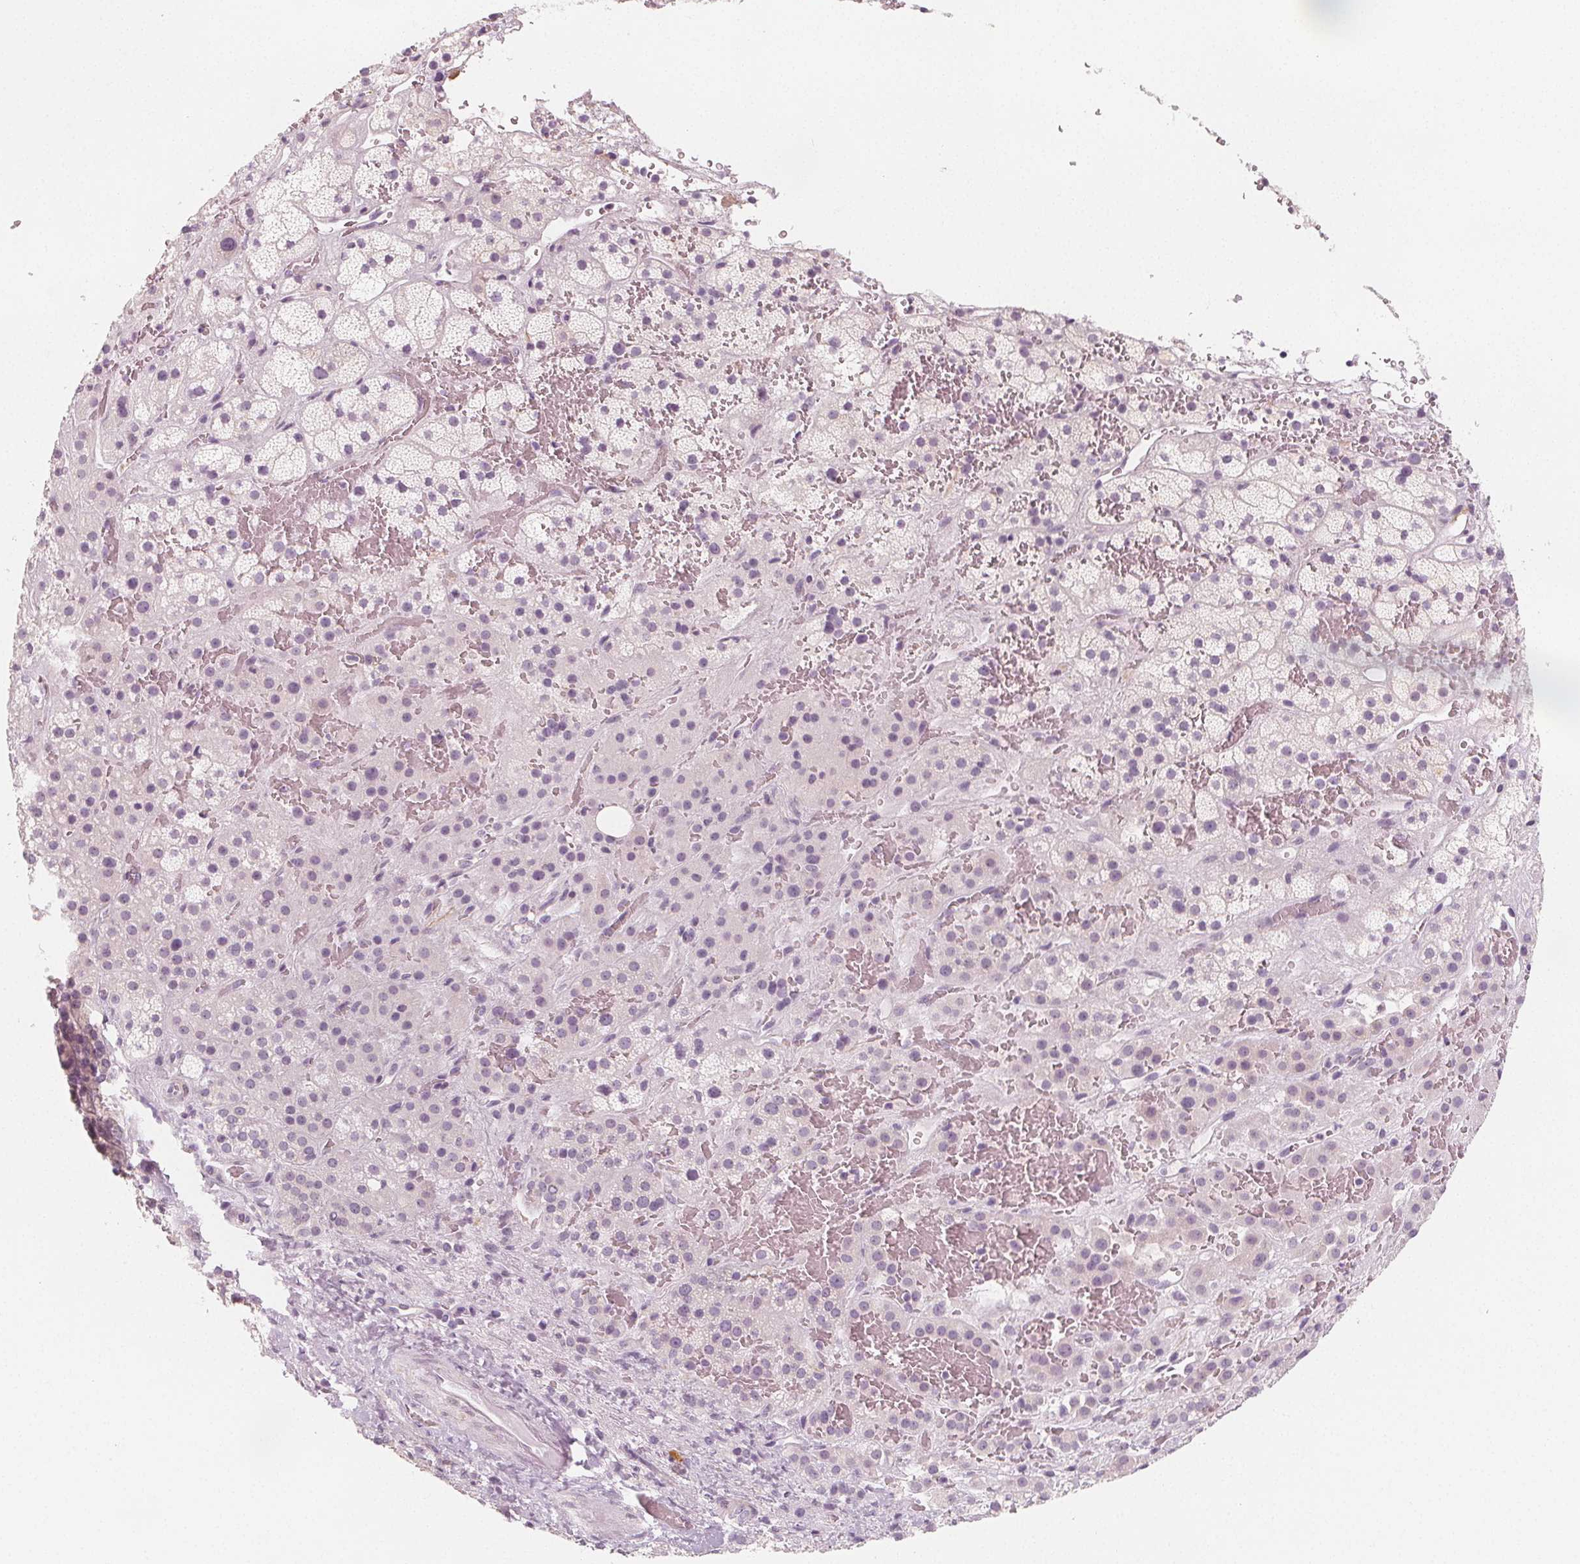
{"staining": {"intensity": "negative", "quantity": "none", "location": "none"}, "tissue": "adrenal gland", "cell_type": "Glandular cells", "image_type": "normal", "snomed": [{"axis": "morphology", "description": "Normal tissue, NOS"}, {"axis": "topography", "description": "Adrenal gland"}], "caption": "High magnification brightfield microscopy of normal adrenal gland stained with DAB (brown) and counterstained with hematoxylin (blue): glandular cells show no significant staining. (DAB immunohistochemistry with hematoxylin counter stain).", "gene": "MAP1A", "patient": {"sex": "male", "age": 57}}